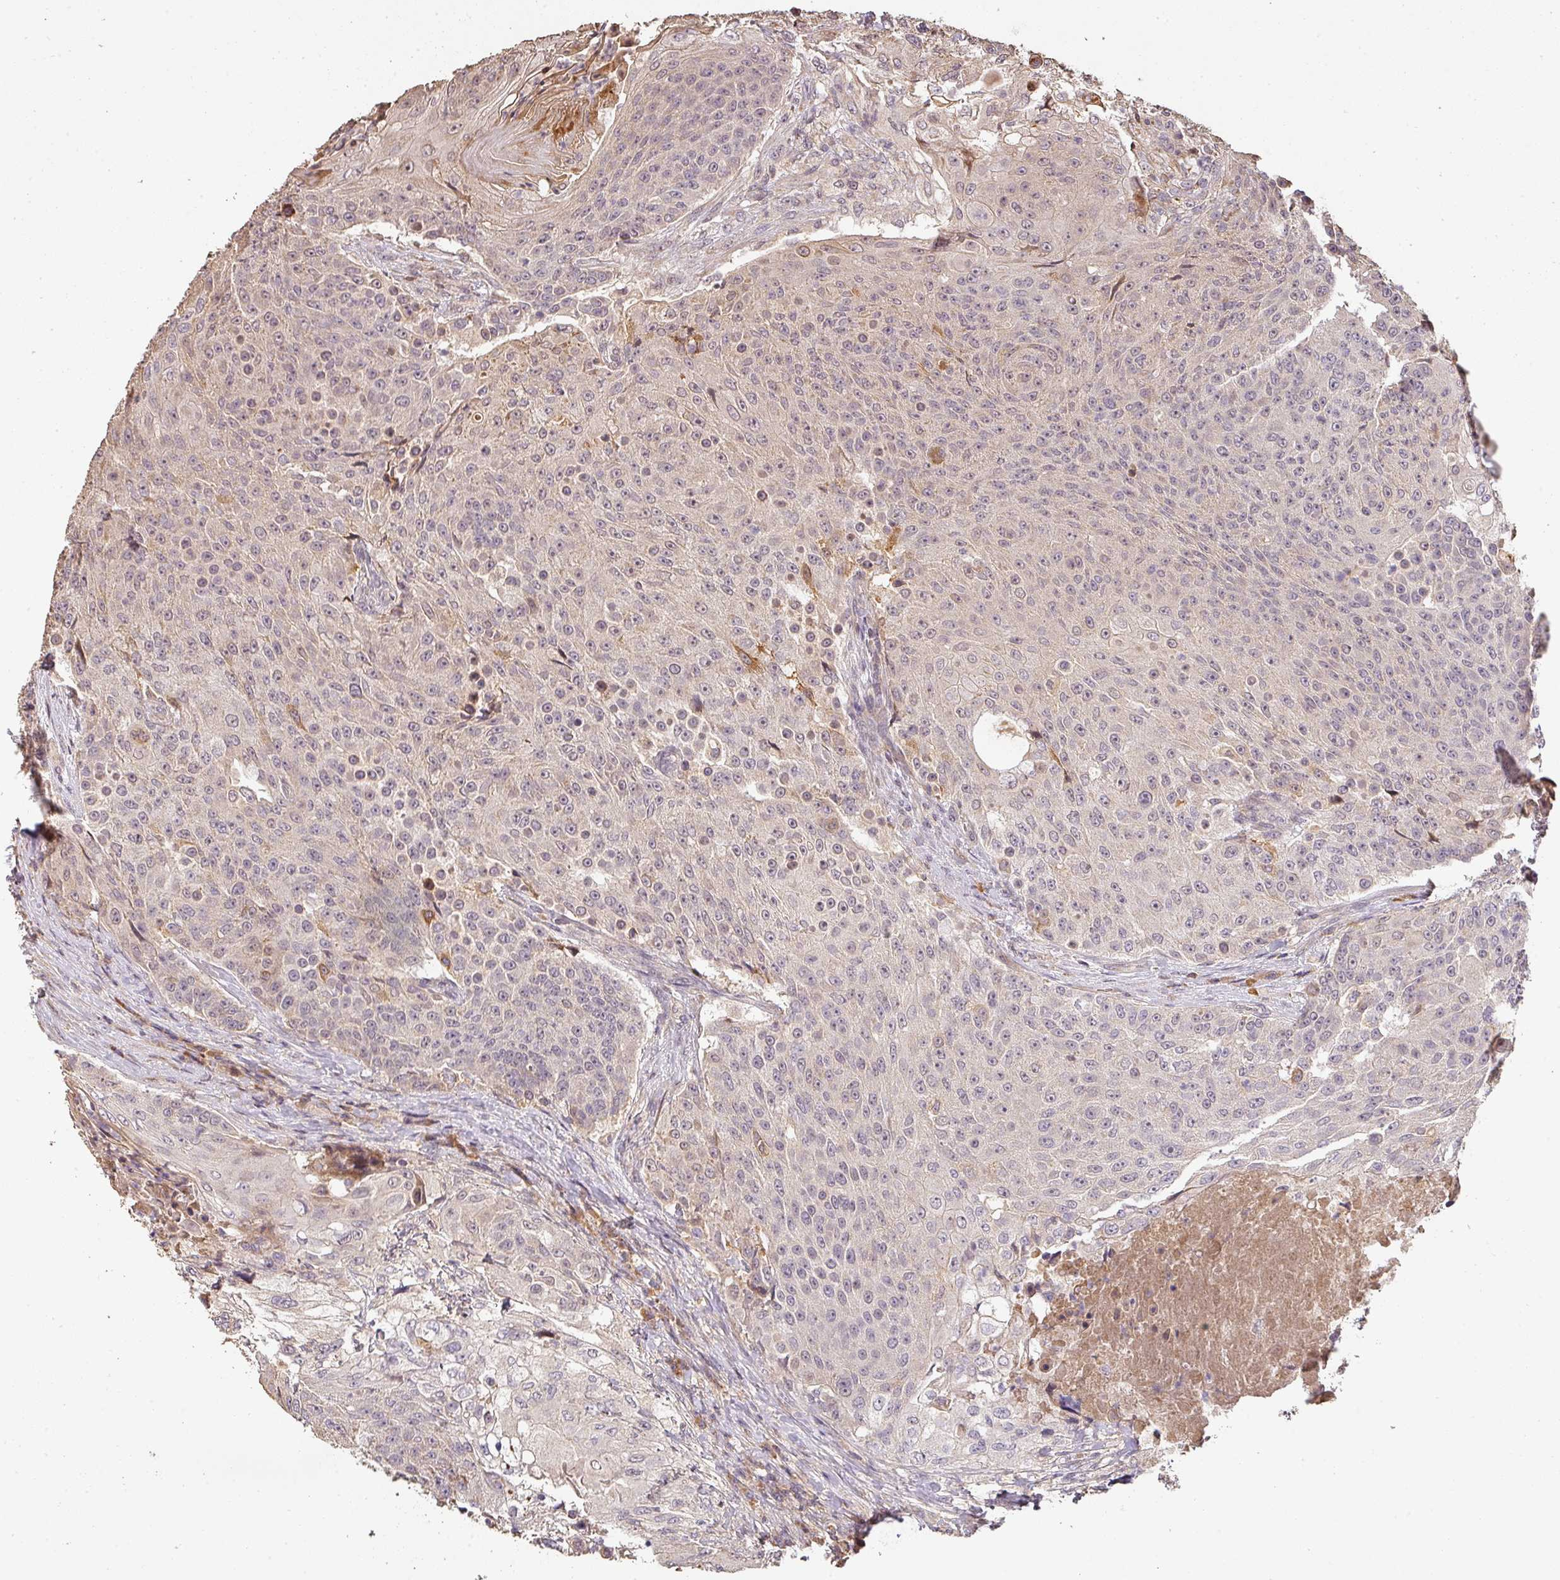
{"staining": {"intensity": "weak", "quantity": "<25%", "location": "cytoplasmic/membranous"}, "tissue": "urothelial cancer", "cell_type": "Tumor cells", "image_type": "cancer", "snomed": [{"axis": "morphology", "description": "Urothelial carcinoma, High grade"}, {"axis": "topography", "description": "Urinary bladder"}], "caption": "DAB (3,3'-diaminobenzidine) immunohistochemical staining of urothelial carcinoma (high-grade) demonstrates no significant staining in tumor cells.", "gene": "BPIFB3", "patient": {"sex": "female", "age": 63}}